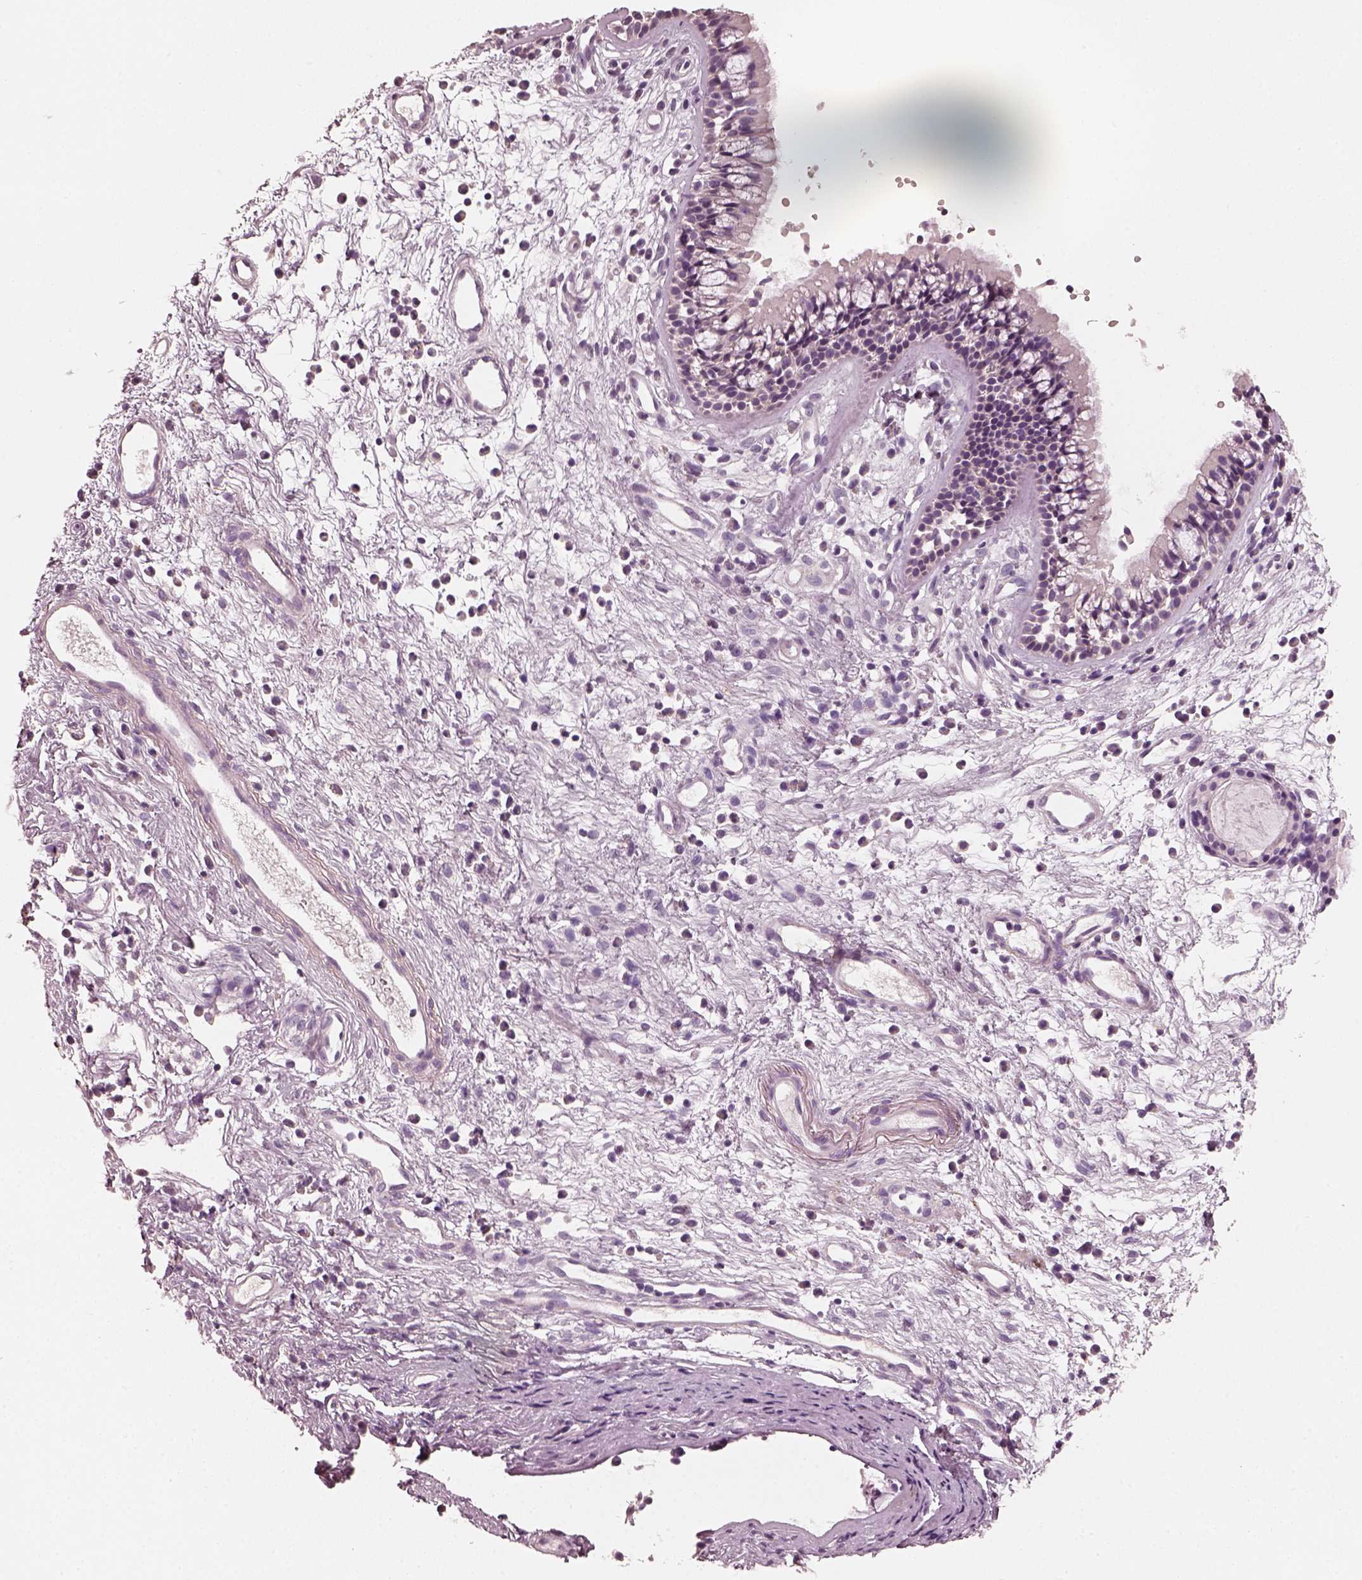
{"staining": {"intensity": "negative", "quantity": "none", "location": "none"}, "tissue": "nasopharynx", "cell_type": "Respiratory epithelial cells", "image_type": "normal", "snomed": [{"axis": "morphology", "description": "Normal tissue, NOS"}, {"axis": "topography", "description": "Nasopharynx"}], "caption": "This is an immunohistochemistry image of normal nasopharynx. There is no positivity in respiratory epithelial cells.", "gene": "RS1", "patient": {"sex": "male", "age": 77}}